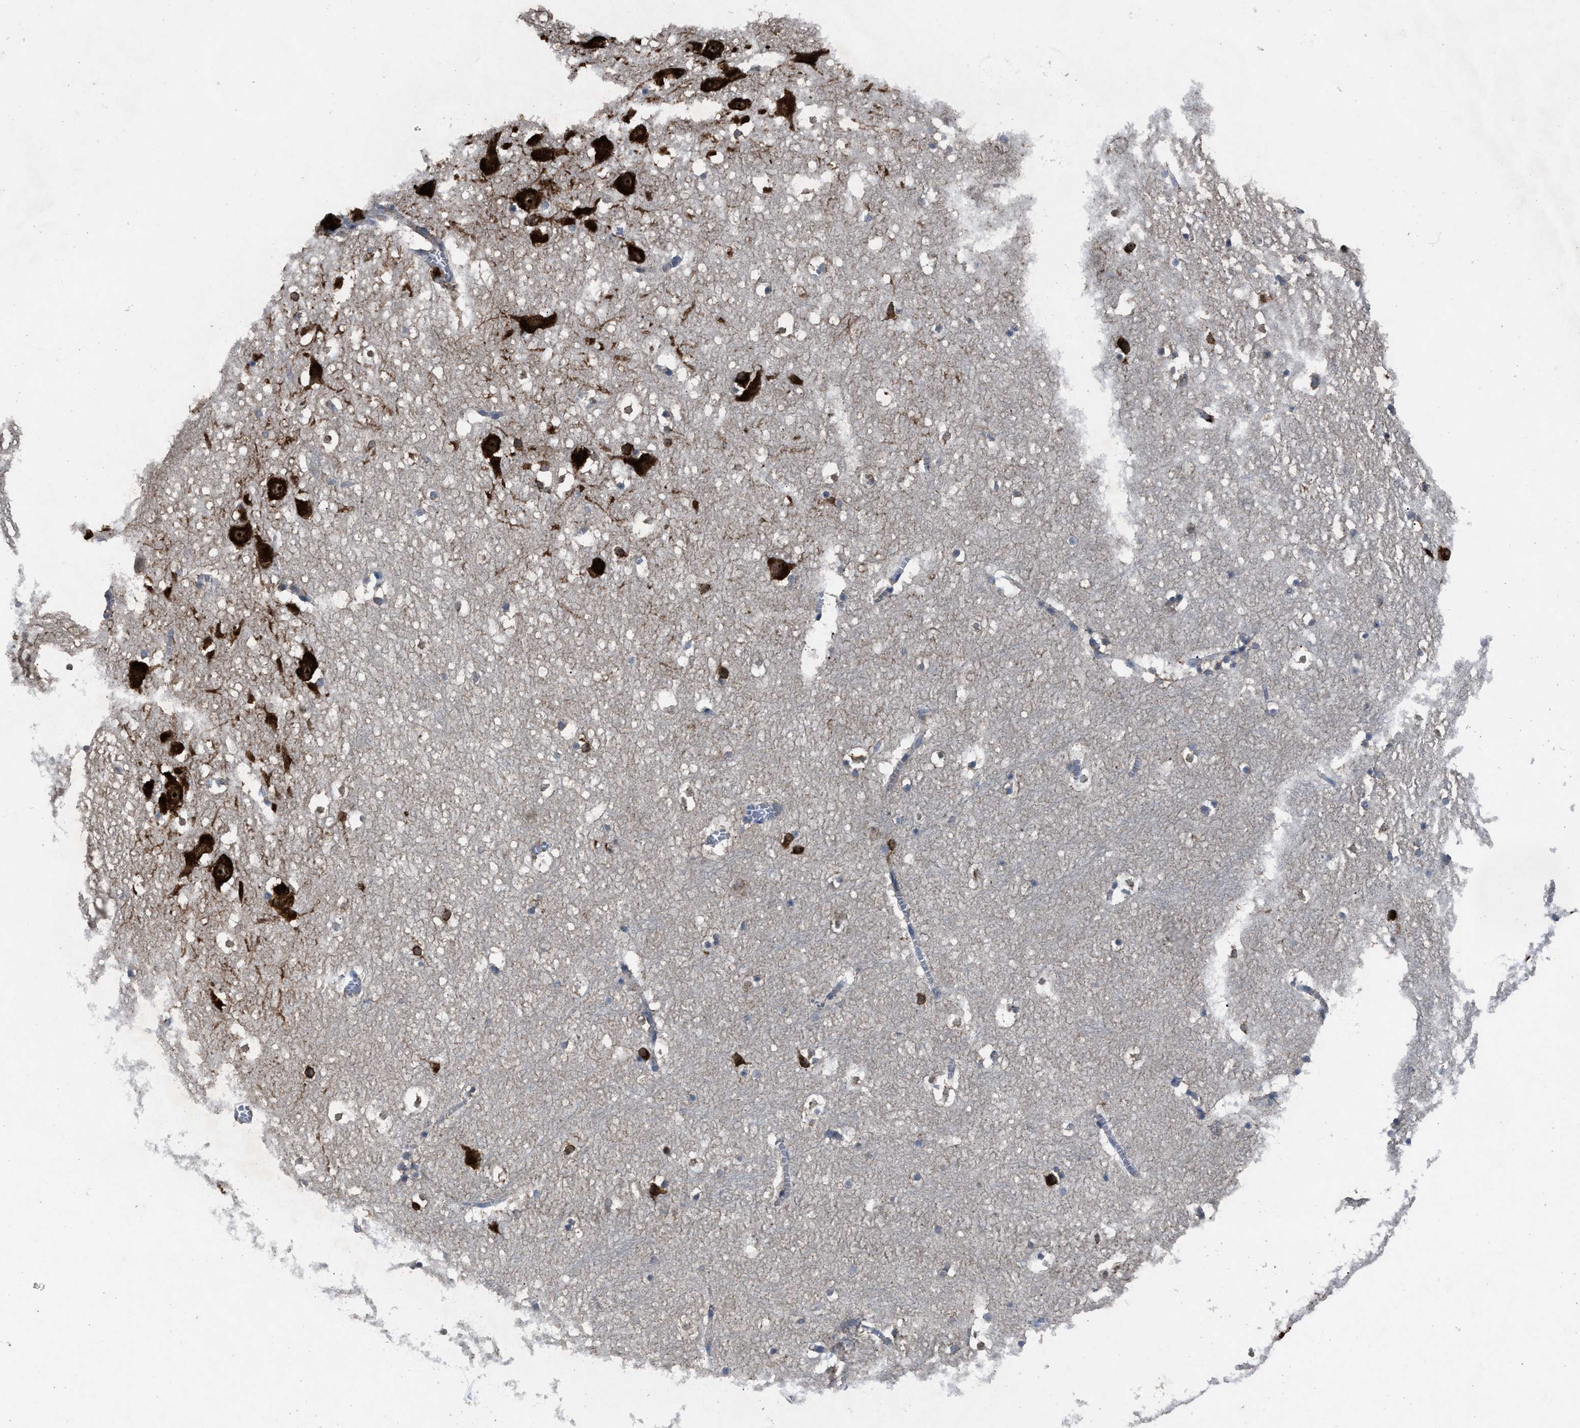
{"staining": {"intensity": "strong", "quantity": "<25%", "location": "cytoplasmic/membranous"}, "tissue": "hippocampus", "cell_type": "Glial cells", "image_type": "normal", "snomed": [{"axis": "morphology", "description": "Normal tissue, NOS"}, {"axis": "topography", "description": "Hippocampus"}], "caption": "Brown immunohistochemical staining in benign hippocampus displays strong cytoplasmic/membranous staining in about <25% of glial cells.", "gene": "UPF1", "patient": {"sex": "male", "age": 45}}